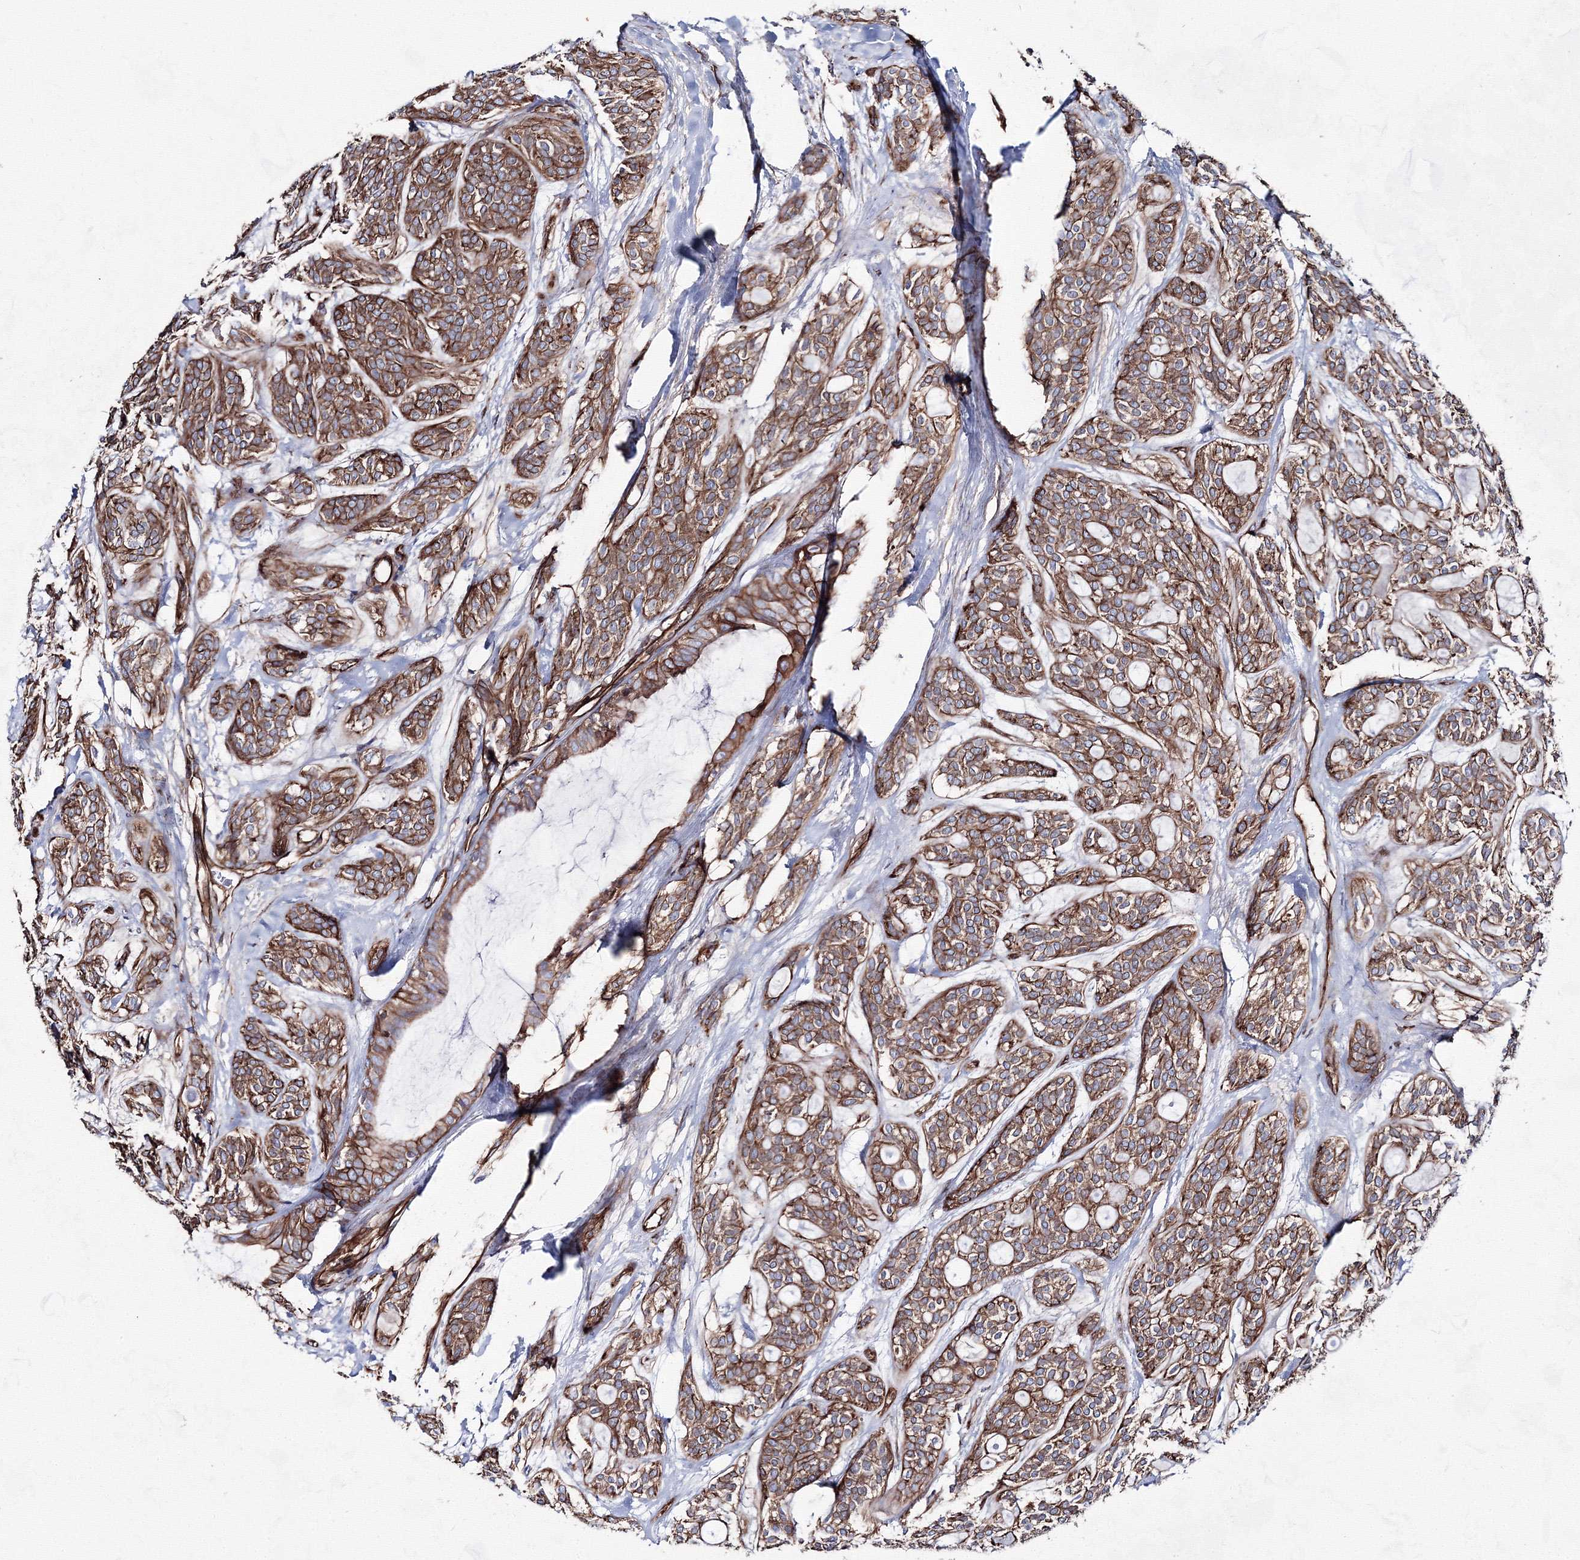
{"staining": {"intensity": "moderate", "quantity": ">75%", "location": "cytoplasmic/membranous"}, "tissue": "head and neck cancer", "cell_type": "Tumor cells", "image_type": "cancer", "snomed": [{"axis": "morphology", "description": "Adenocarcinoma, NOS"}, {"axis": "topography", "description": "Head-Neck"}], "caption": "High-magnification brightfield microscopy of adenocarcinoma (head and neck) stained with DAB (brown) and counterstained with hematoxylin (blue). tumor cells exhibit moderate cytoplasmic/membranous expression is identified in about>75% of cells. (IHC, brightfield microscopy, high magnification).", "gene": "ANKRD37", "patient": {"sex": "male", "age": 66}}